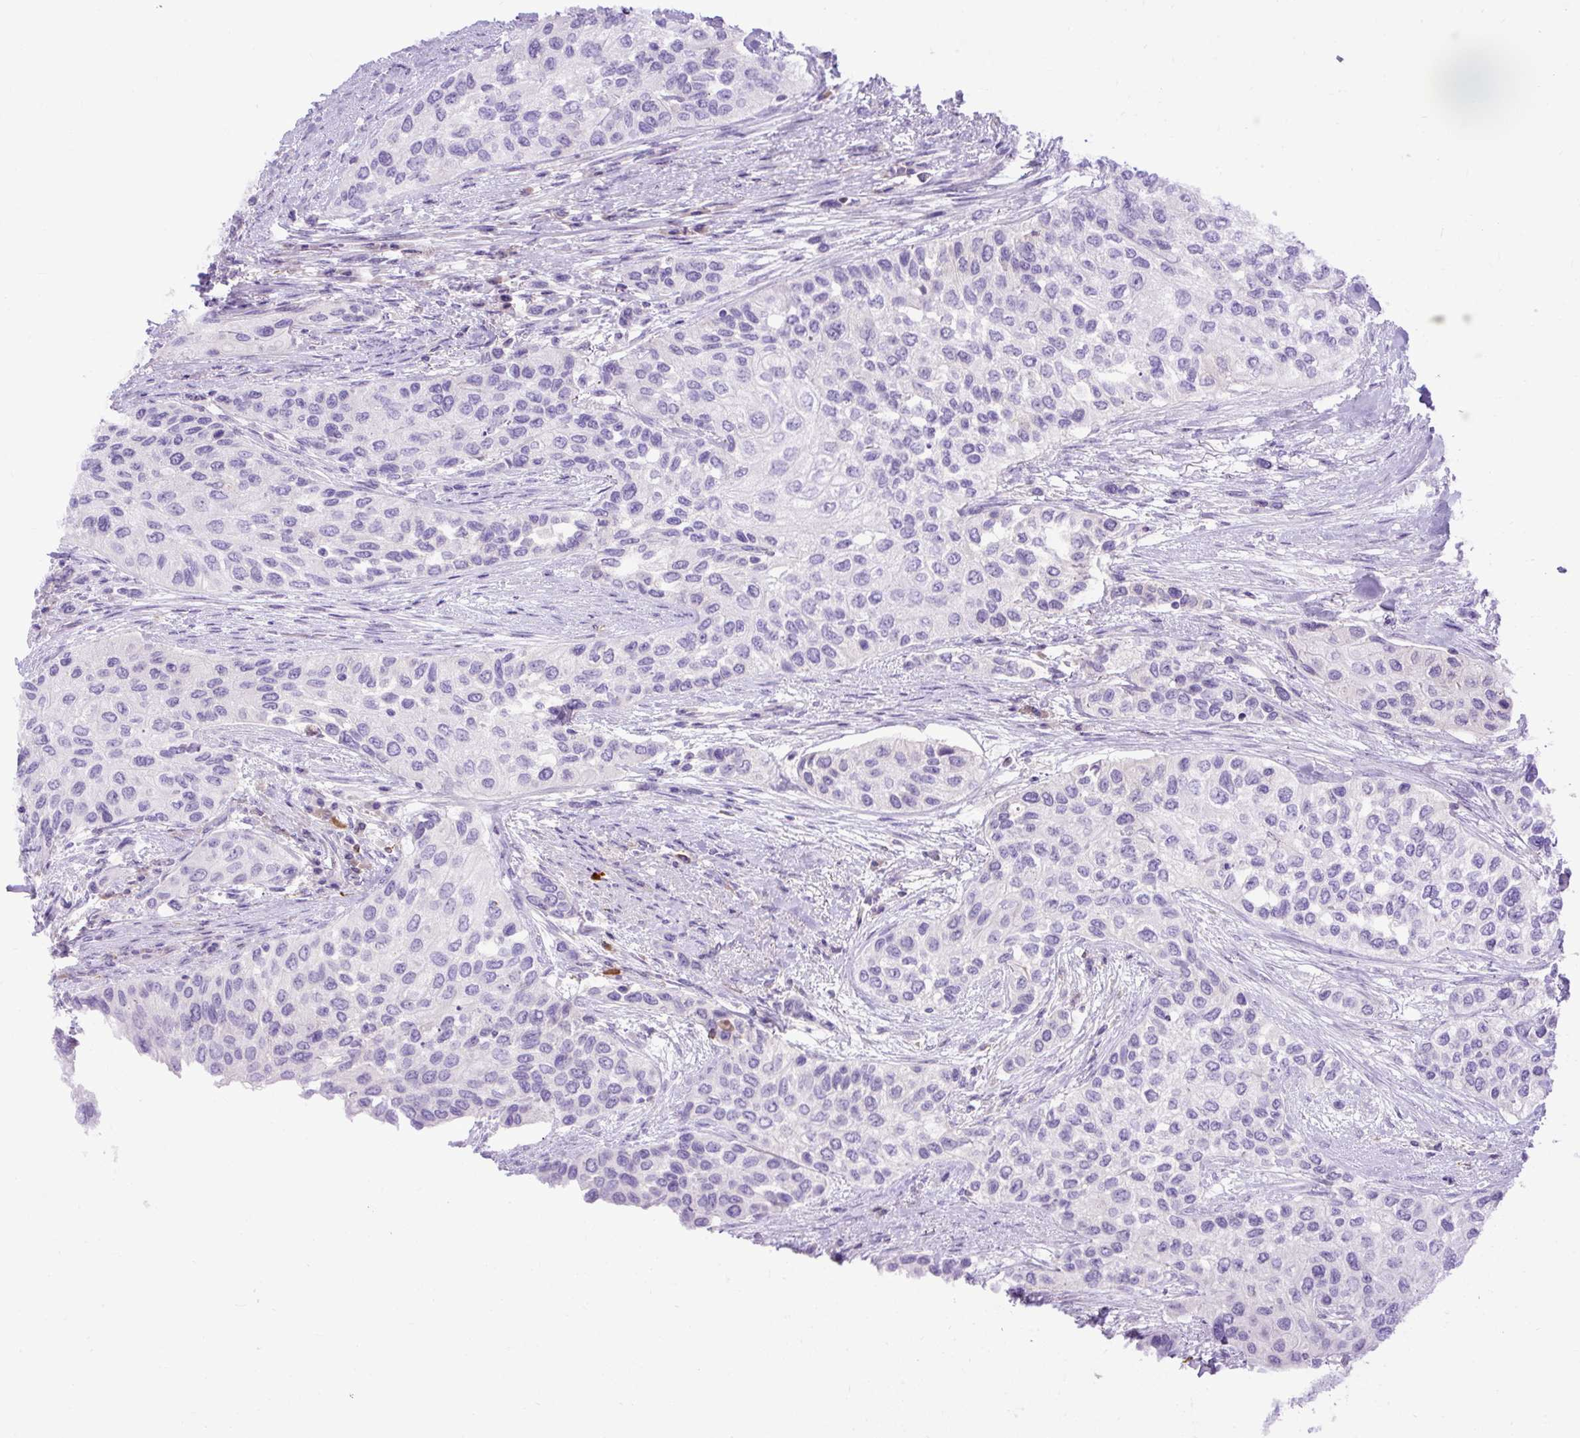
{"staining": {"intensity": "negative", "quantity": "none", "location": "none"}, "tissue": "urothelial cancer", "cell_type": "Tumor cells", "image_type": "cancer", "snomed": [{"axis": "morphology", "description": "Normal tissue, NOS"}, {"axis": "morphology", "description": "Urothelial carcinoma, High grade"}, {"axis": "topography", "description": "Vascular tissue"}, {"axis": "topography", "description": "Urinary bladder"}], "caption": "The IHC image has no significant positivity in tumor cells of urothelial cancer tissue.", "gene": "SPTBN5", "patient": {"sex": "female", "age": 56}}